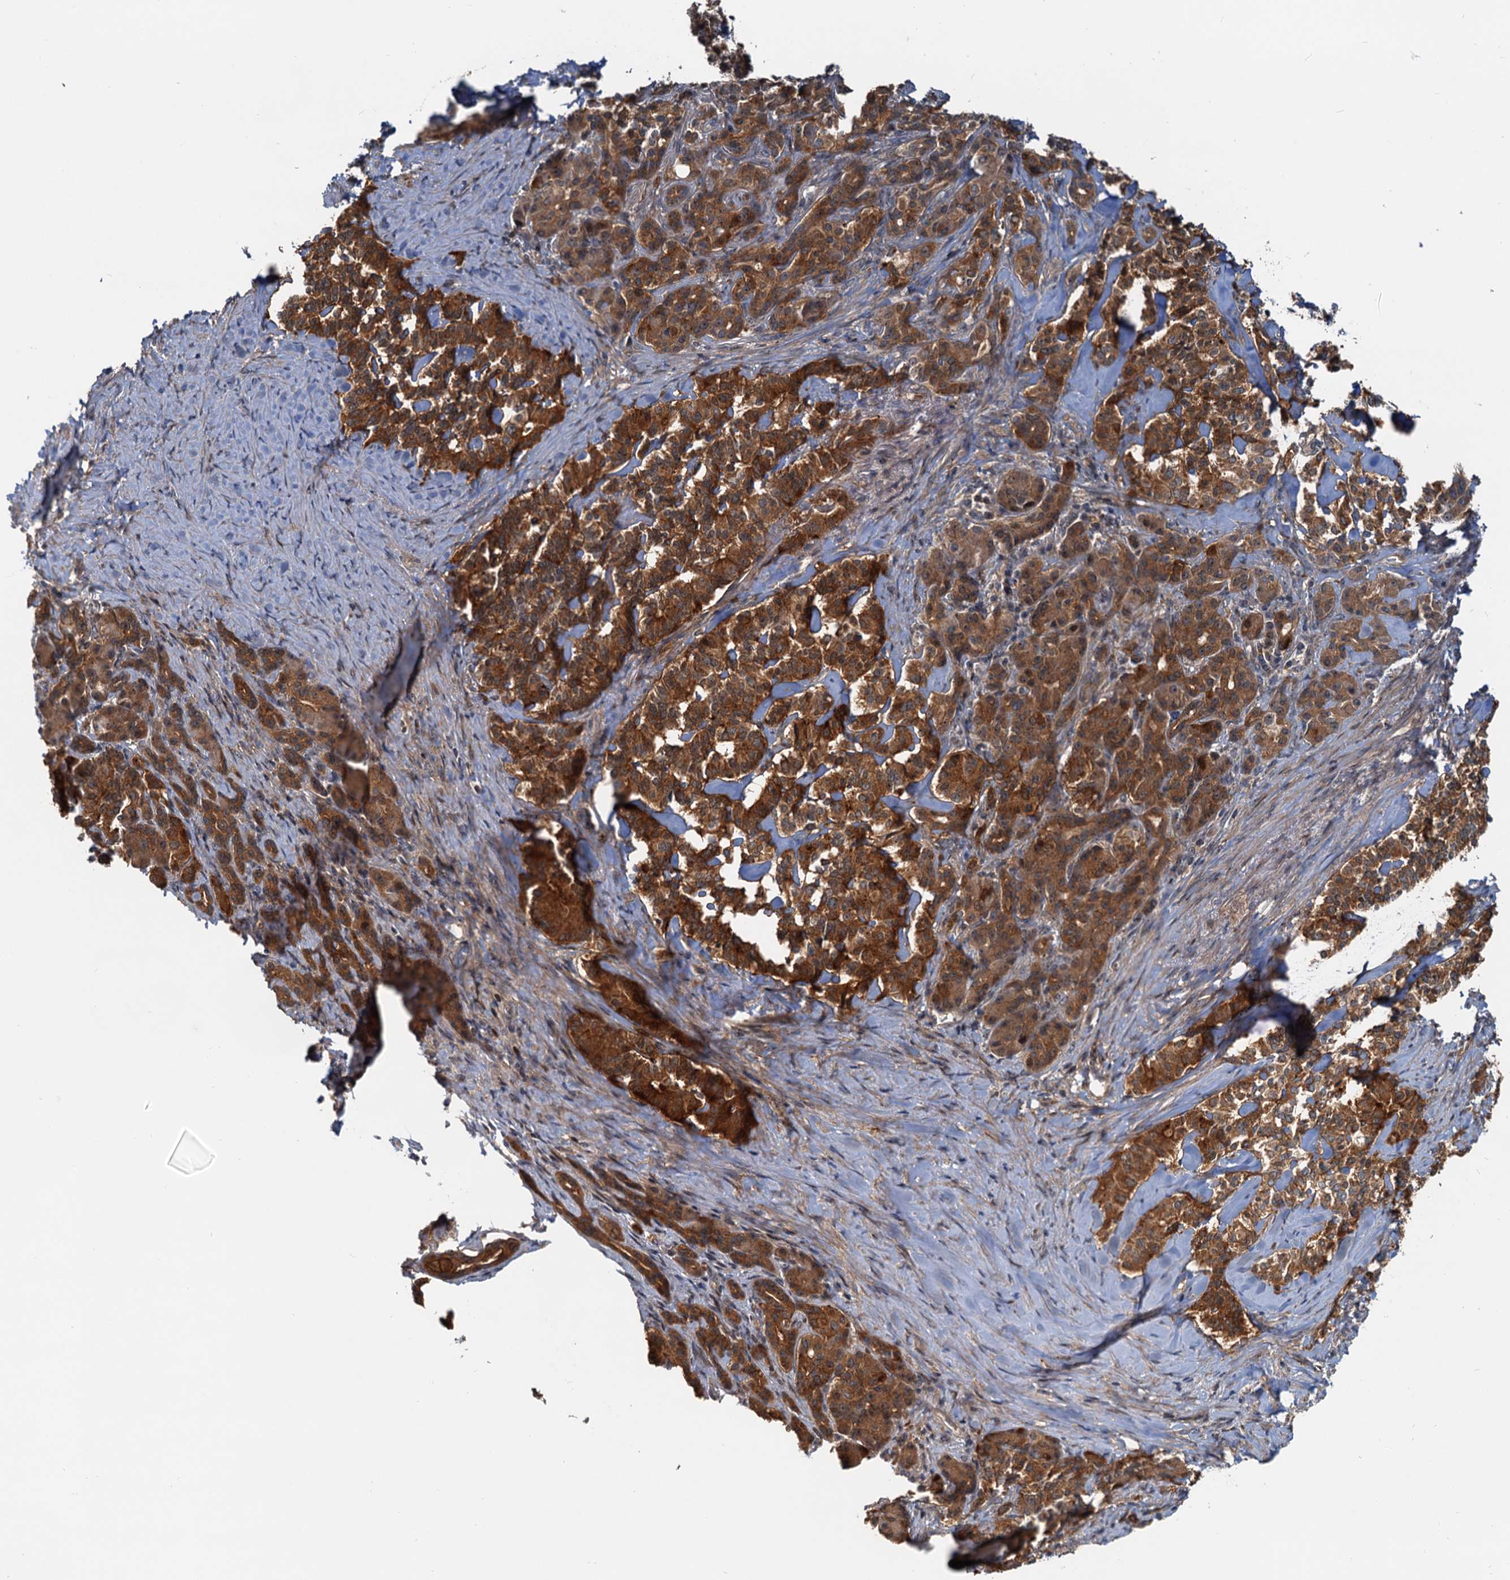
{"staining": {"intensity": "strong", "quantity": ">75%", "location": "cytoplasmic/membranous"}, "tissue": "pancreatic cancer", "cell_type": "Tumor cells", "image_type": "cancer", "snomed": [{"axis": "morphology", "description": "Adenocarcinoma, NOS"}, {"axis": "topography", "description": "Pancreas"}], "caption": "Tumor cells reveal high levels of strong cytoplasmic/membranous positivity in about >75% of cells in human adenocarcinoma (pancreatic).", "gene": "TOLLIP", "patient": {"sex": "female", "age": 74}}